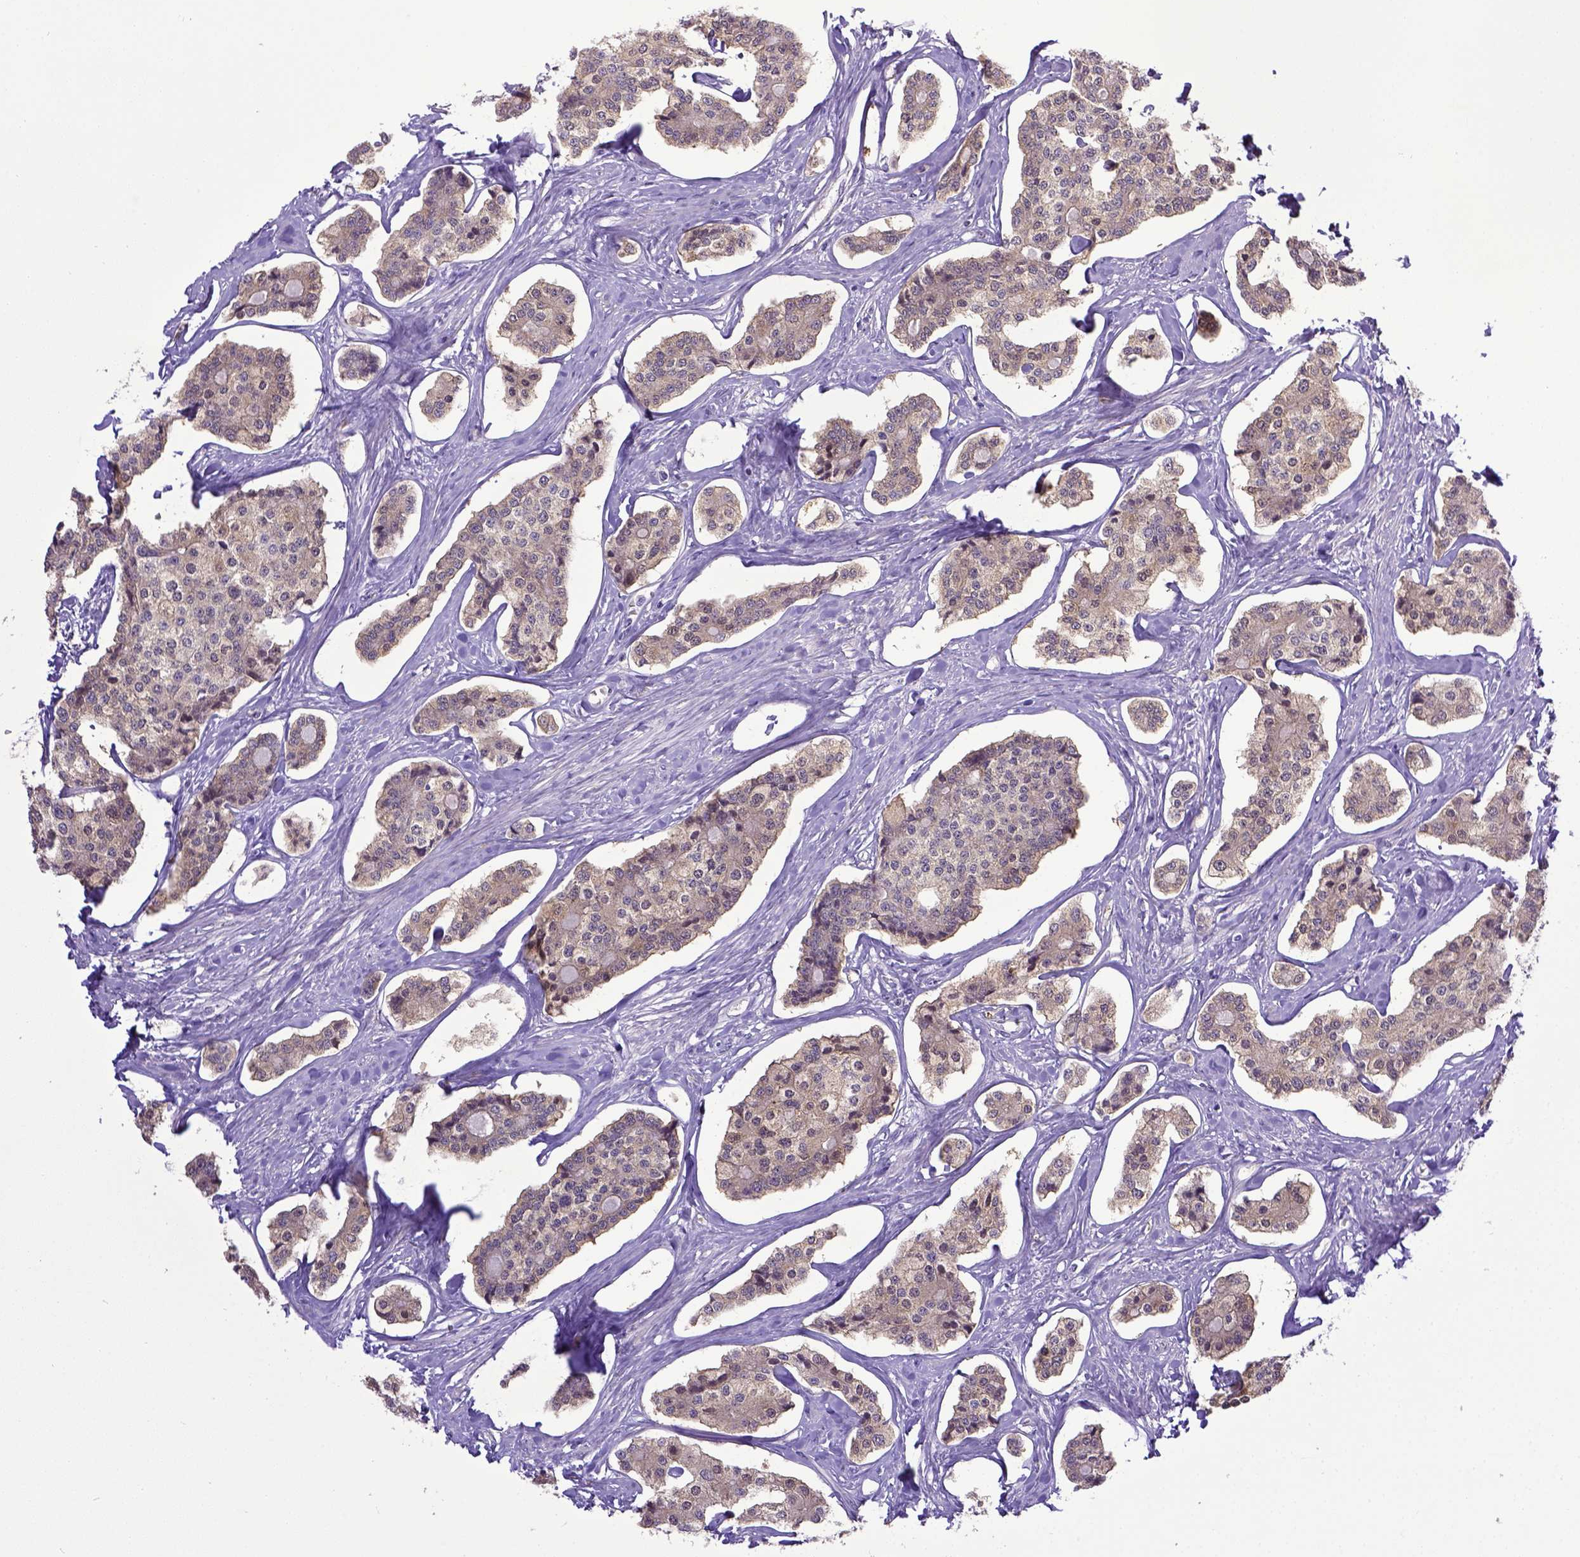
{"staining": {"intensity": "negative", "quantity": "none", "location": "none"}, "tissue": "carcinoid", "cell_type": "Tumor cells", "image_type": "cancer", "snomed": [{"axis": "morphology", "description": "Carcinoid, malignant, NOS"}, {"axis": "topography", "description": "Small intestine"}], "caption": "A micrograph of human carcinoid is negative for staining in tumor cells.", "gene": "CD40", "patient": {"sex": "female", "age": 65}}